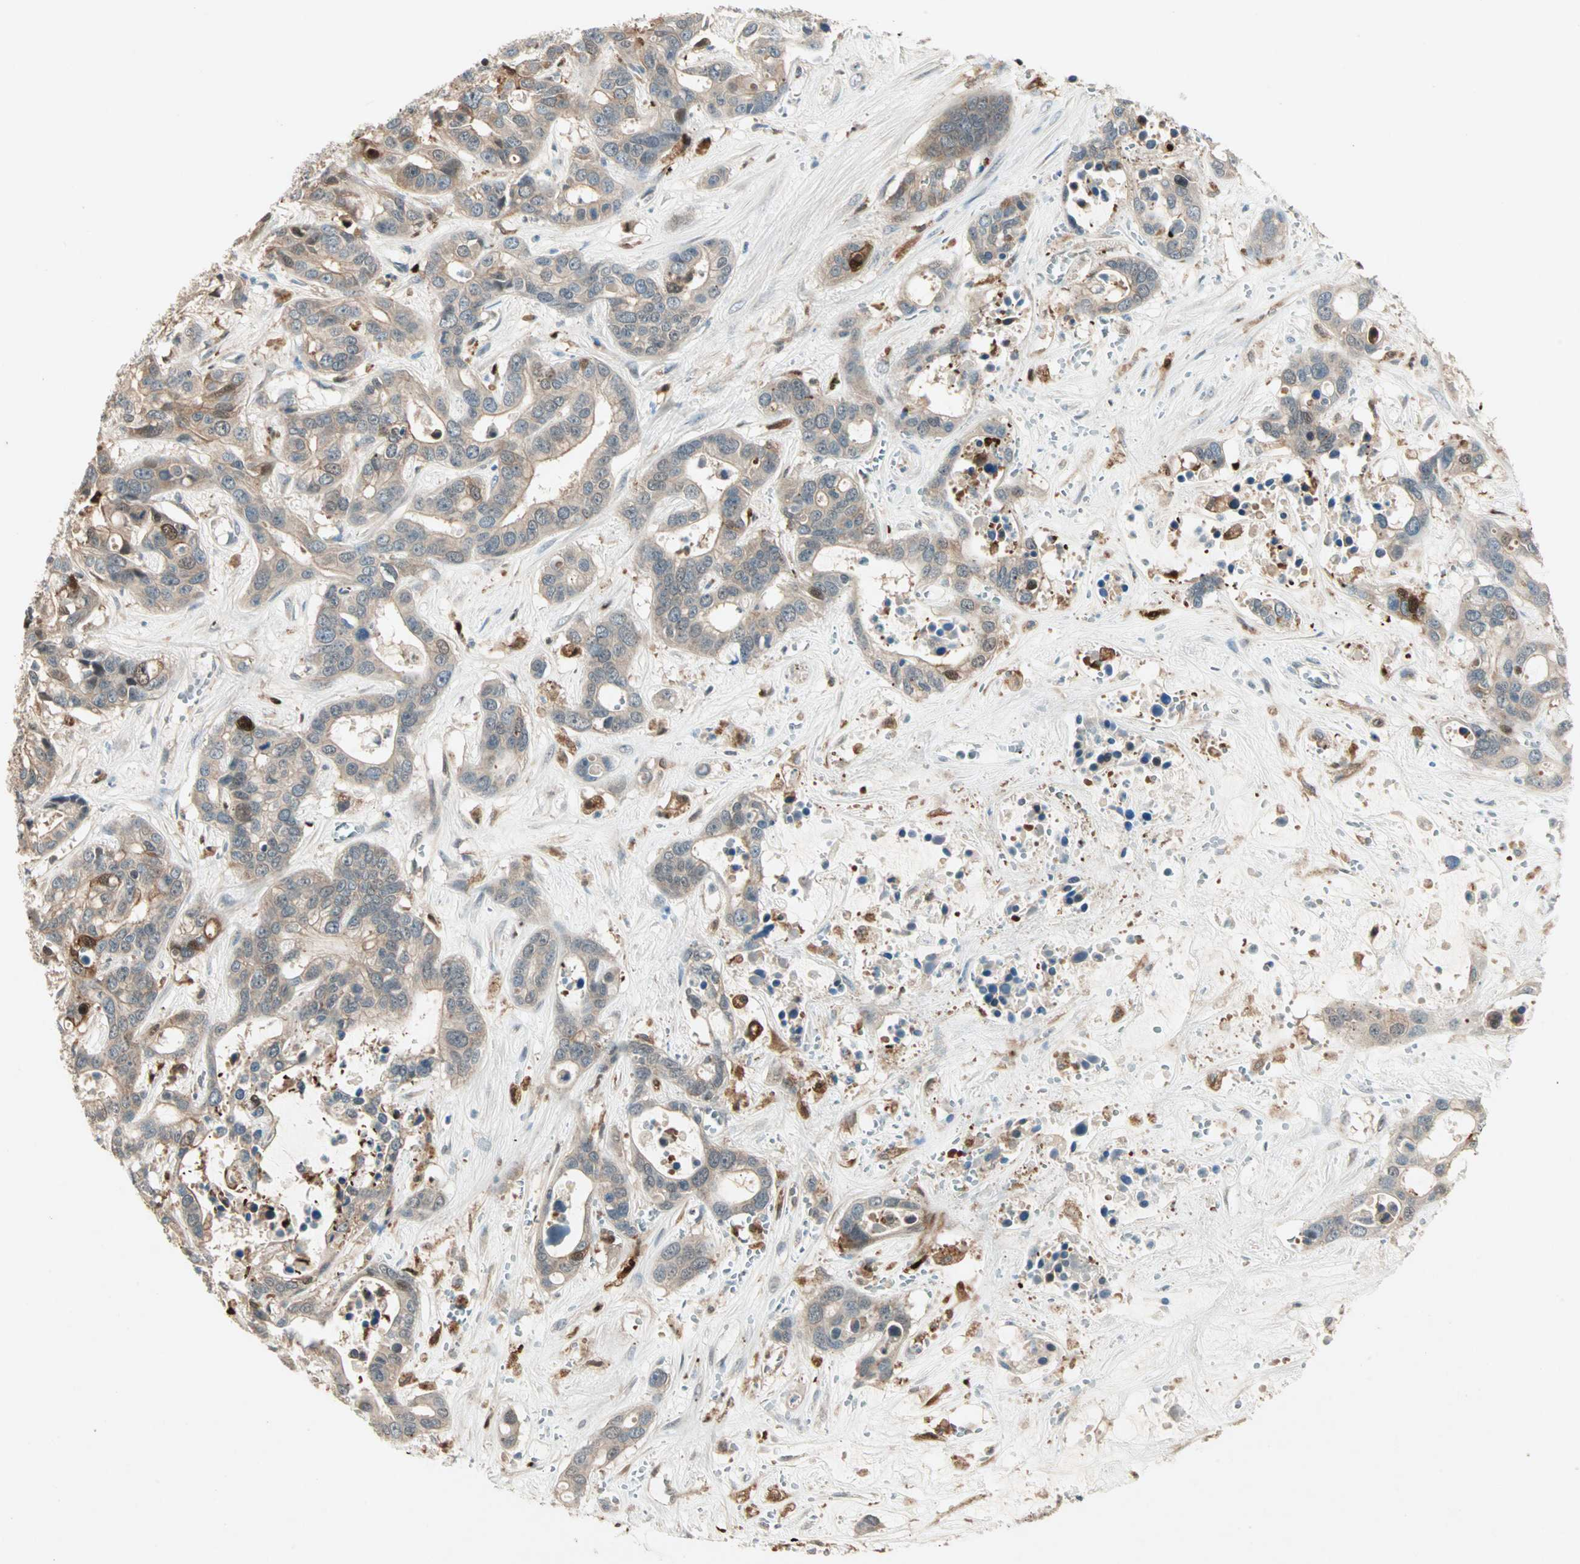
{"staining": {"intensity": "weak", "quantity": ">75%", "location": "cytoplasmic/membranous"}, "tissue": "liver cancer", "cell_type": "Tumor cells", "image_type": "cancer", "snomed": [{"axis": "morphology", "description": "Cholangiocarcinoma"}, {"axis": "topography", "description": "Liver"}], "caption": "The photomicrograph exhibits immunohistochemical staining of cholangiocarcinoma (liver). There is weak cytoplasmic/membranous staining is identified in approximately >75% of tumor cells.", "gene": "RTL6", "patient": {"sex": "female", "age": 65}}